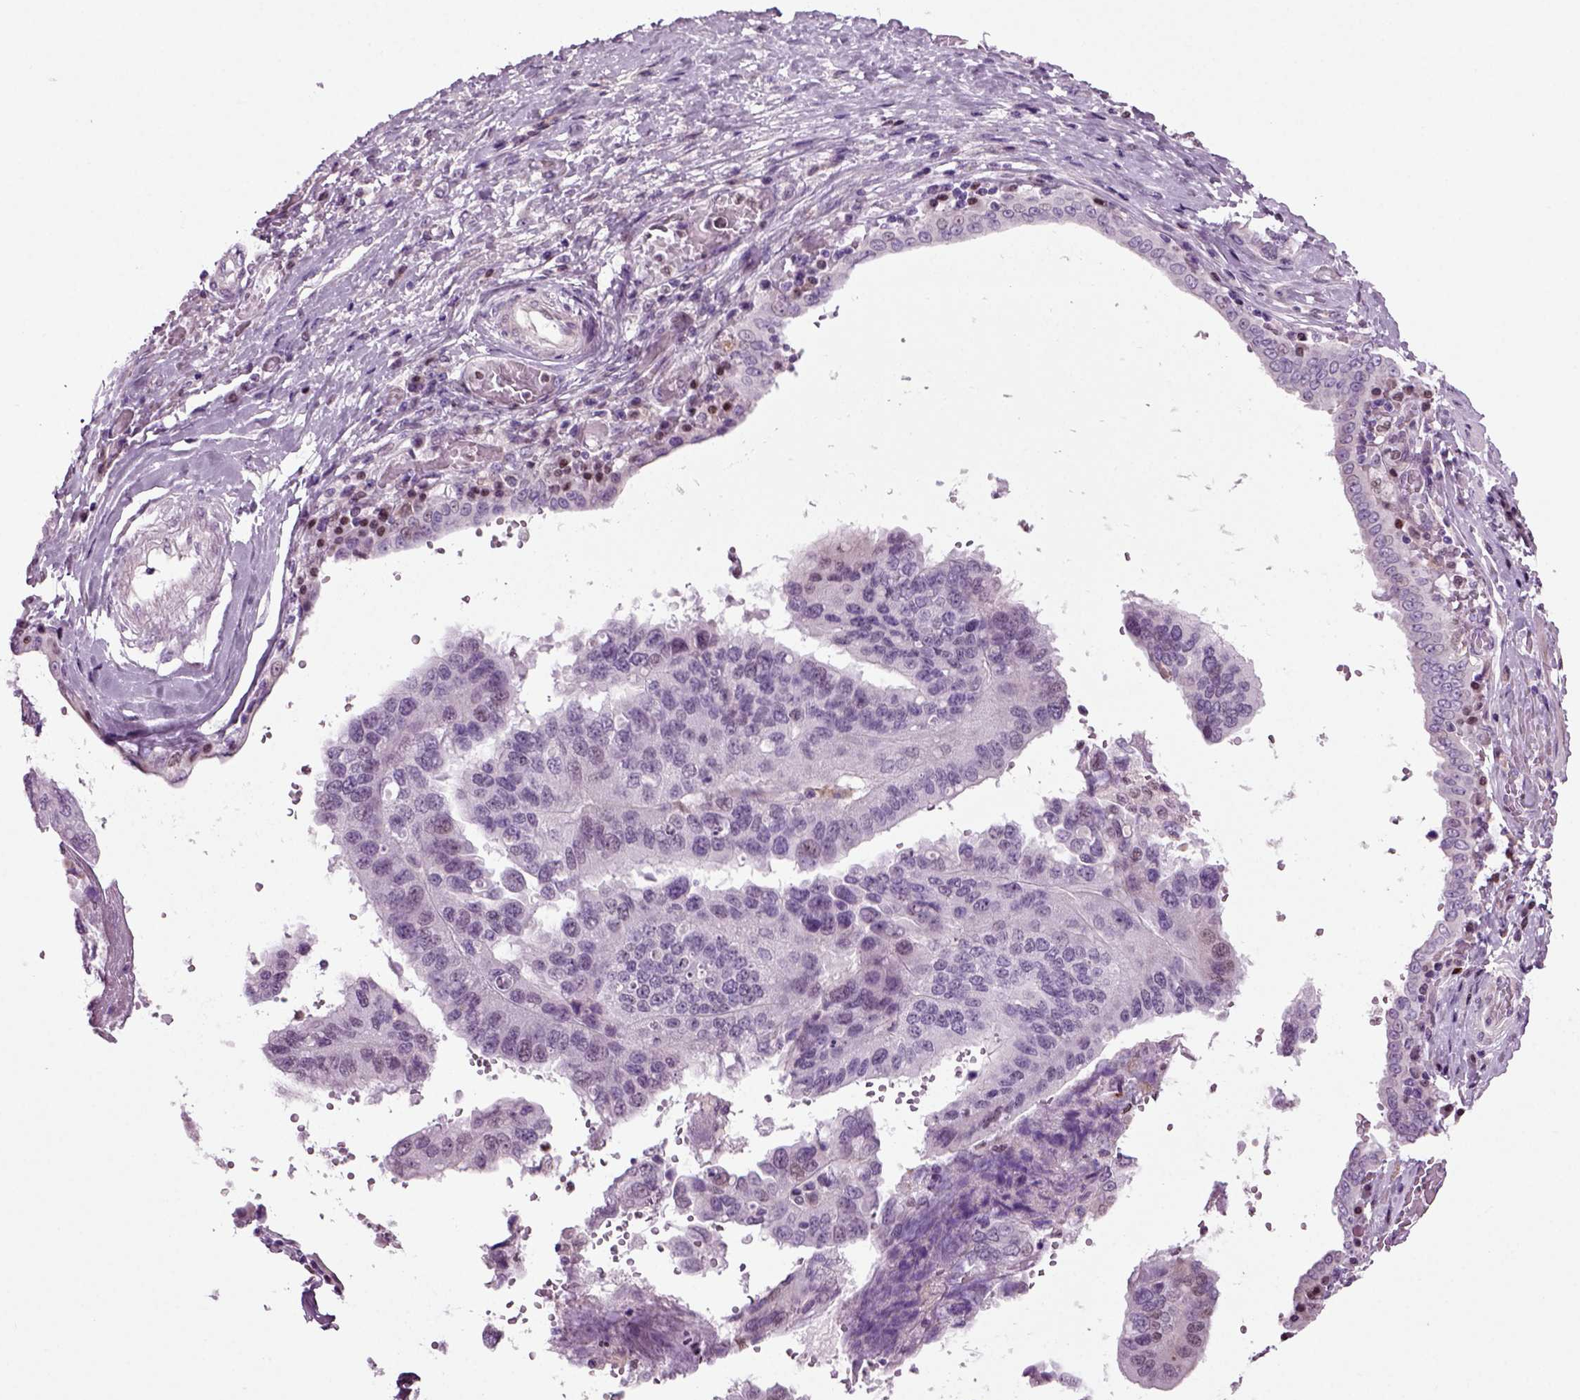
{"staining": {"intensity": "negative", "quantity": "none", "location": "none"}, "tissue": "ovarian cancer", "cell_type": "Tumor cells", "image_type": "cancer", "snomed": [{"axis": "morphology", "description": "Cystadenocarcinoma, serous, NOS"}, {"axis": "topography", "description": "Ovary"}], "caption": "IHC image of neoplastic tissue: ovarian cancer stained with DAB shows no significant protein positivity in tumor cells.", "gene": "ARID3A", "patient": {"sex": "female", "age": 79}}